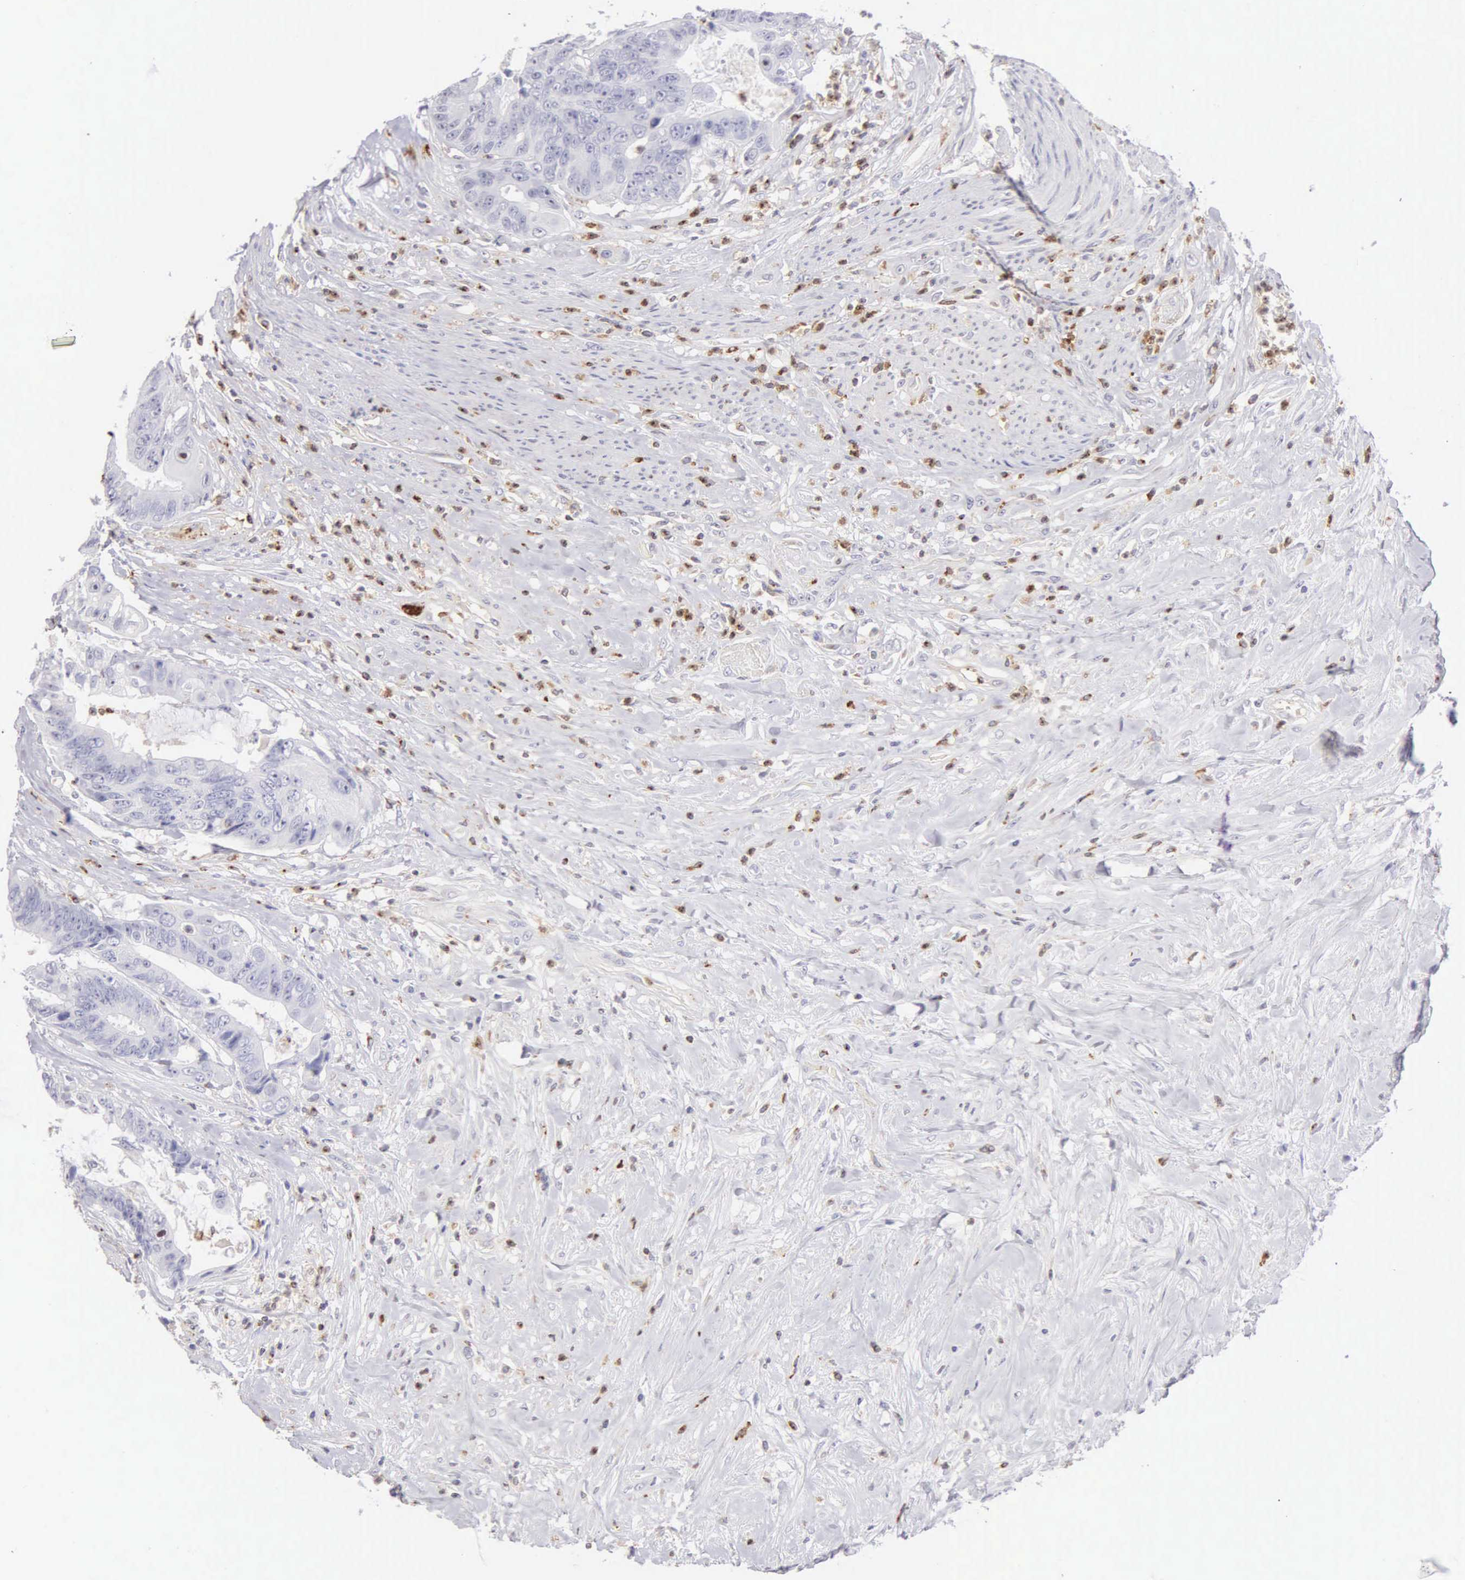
{"staining": {"intensity": "negative", "quantity": "none", "location": "none"}, "tissue": "colorectal cancer", "cell_type": "Tumor cells", "image_type": "cancer", "snomed": [{"axis": "morphology", "description": "Adenocarcinoma, NOS"}, {"axis": "topography", "description": "Rectum"}], "caption": "The IHC micrograph has no significant expression in tumor cells of adenocarcinoma (colorectal) tissue.", "gene": "SRGN", "patient": {"sex": "female", "age": 65}}